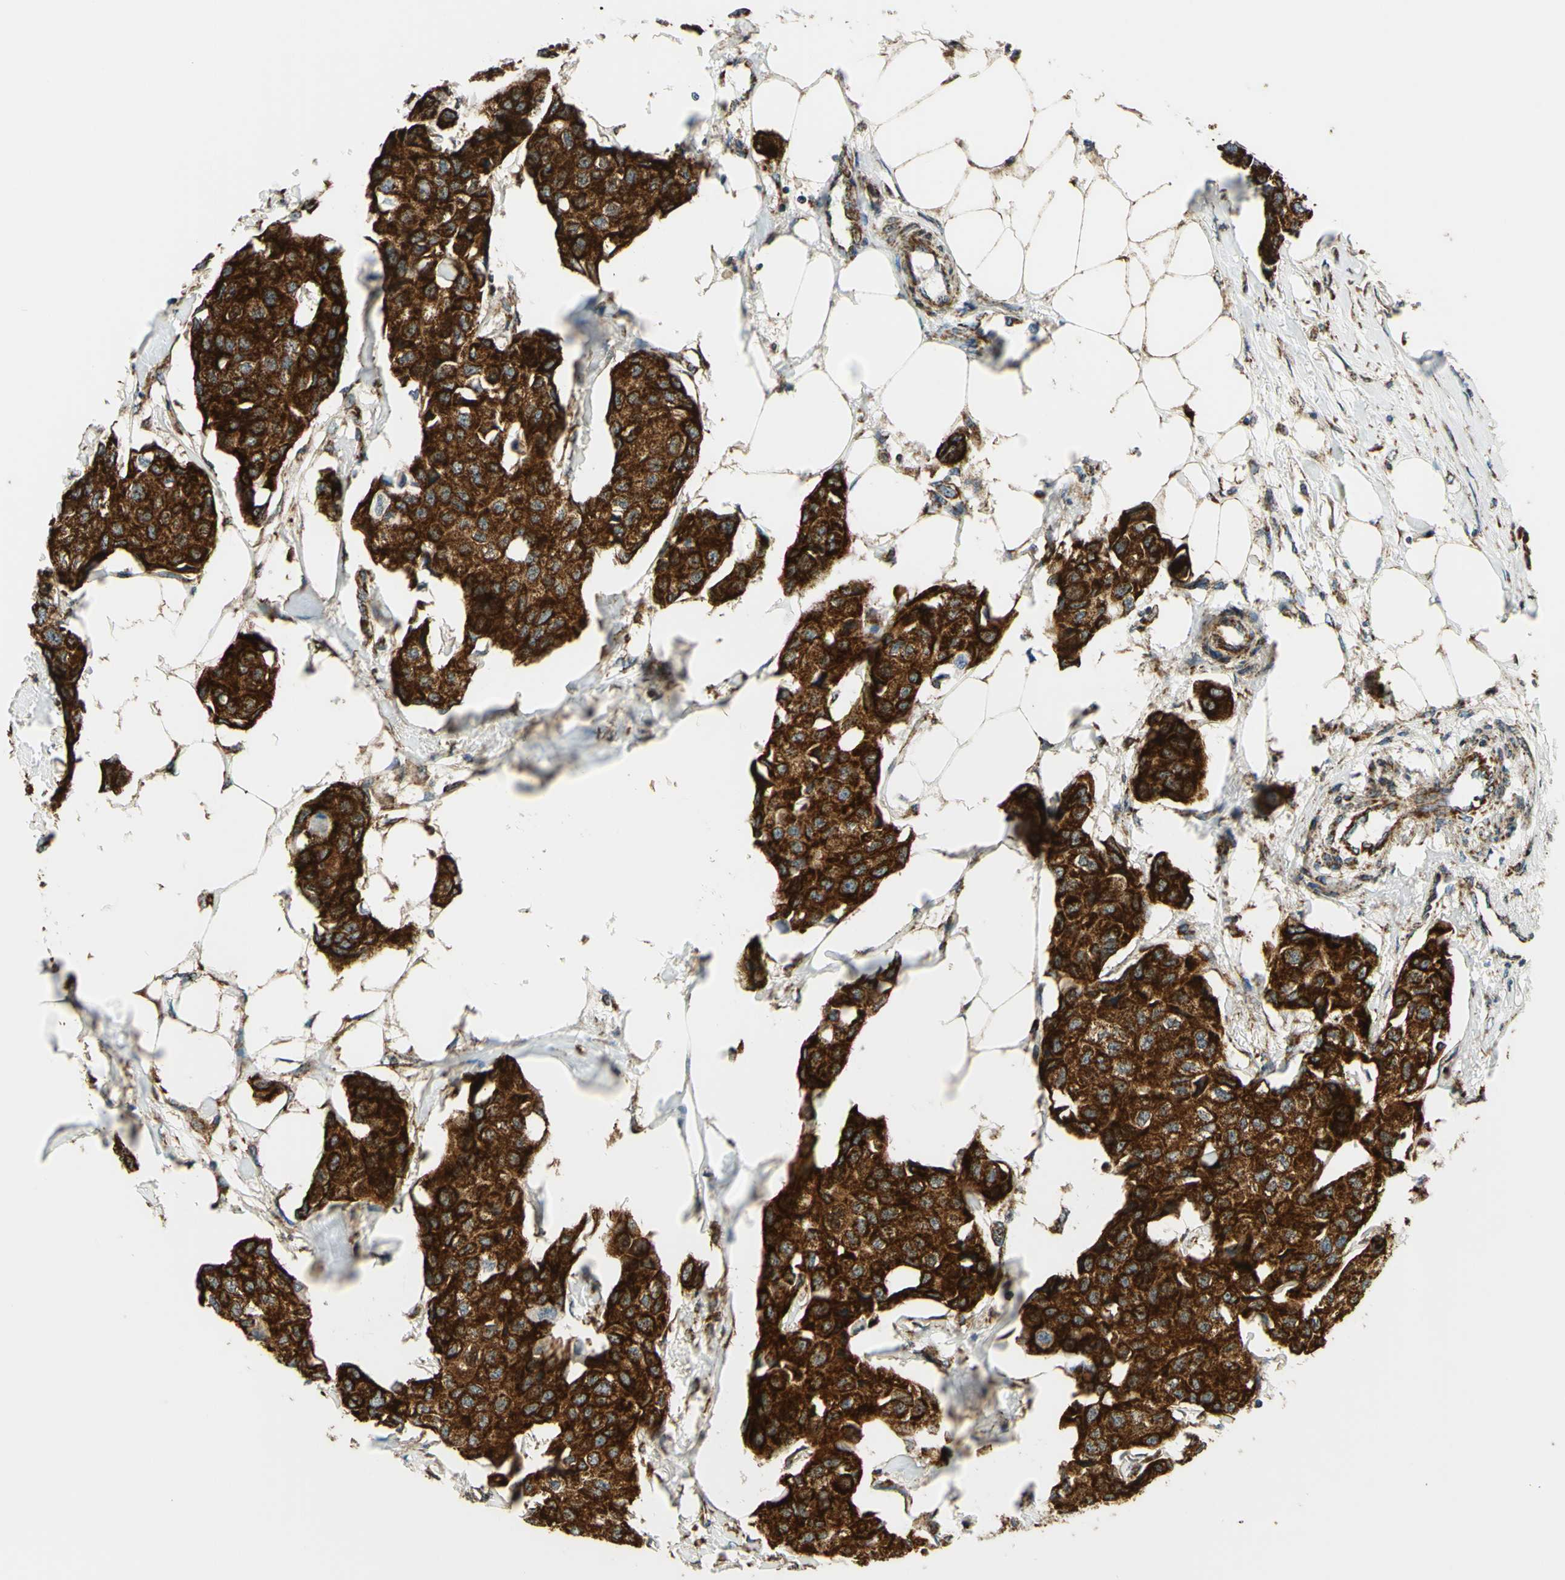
{"staining": {"intensity": "strong", "quantity": ">75%", "location": "cytoplasmic/membranous"}, "tissue": "breast cancer", "cell_type": "Tumor cells", "image_type": "cancer", "snomed": [{"axis": "morphology", "description": "Duct carcinoma"}, {"axis": "topography", "description": "Breast"}], "caption": "Protein expression analysis of breast cancer (invasive ductal carcinoma) shows strong cytoplasmic/membranous staining in about >75% of tumor cells. (brown staining indicates protein expression, while blue staining denotes nuclei).", "gene": "MAVS", "patient": {"sex": "female", "age": 80}}